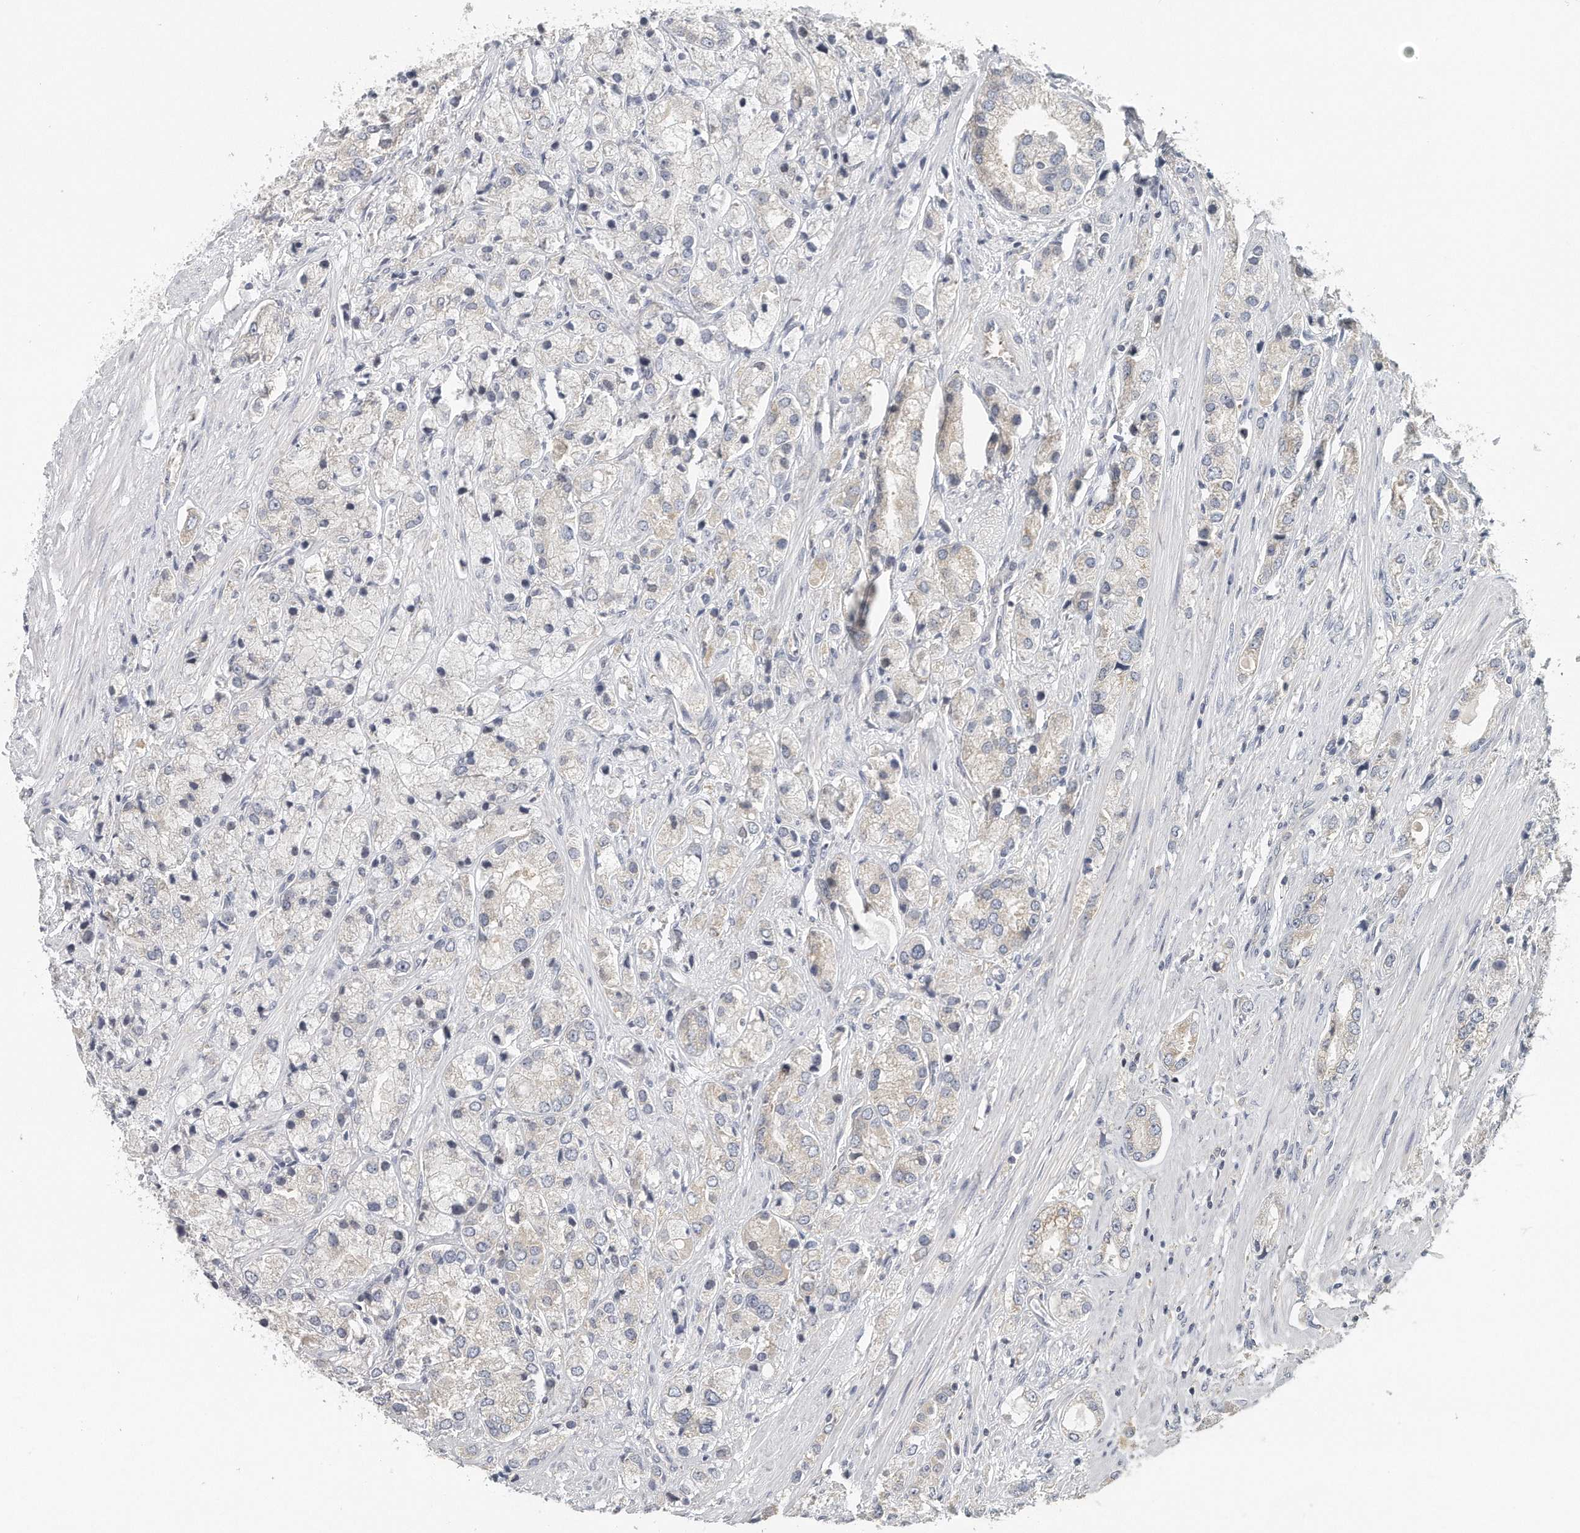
{"staining": {"intensity": "weak", "quantity": "<25%", "location": "cytoplasmic/membranous"}, "tissue": "prostate cancer", "cell_type": "Tumor cells", "image_type": "cancer", "snomed": [{"axis": "morphology", "description": "Adenocarcinoma, High grade"}, {"axis": "topography", "description": "Prostate"}], "caption": "Micrograph shows no significant protein positivity in tumor cells of prostate cancer (adenocarcinoma (high-grade)).", "gene": "EIF3I", "patient": {"sex": "male", "age": 50}}